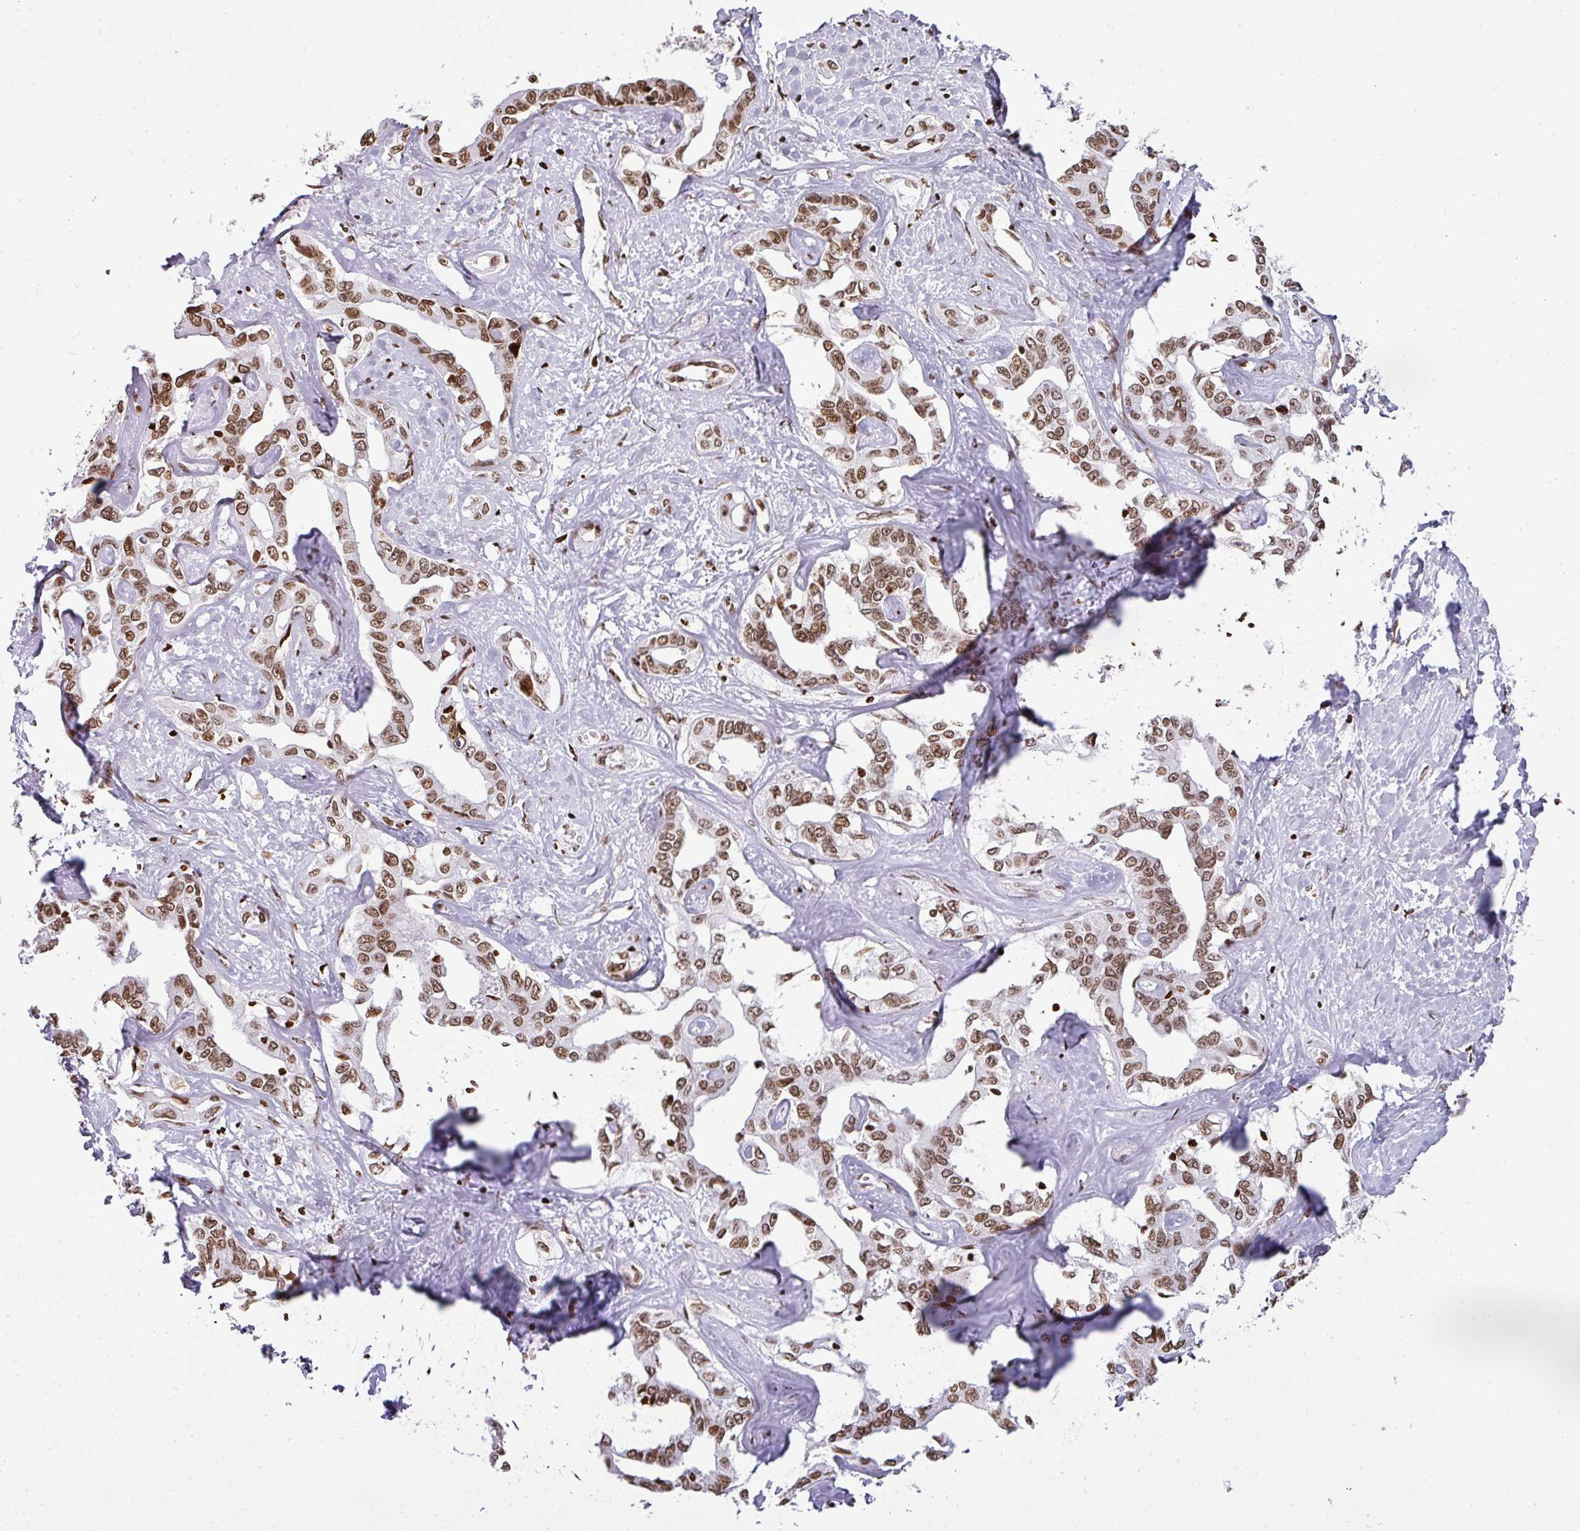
{"staining": {"intensity": "moderate", "quantity": ">75%", "location": "nuclear"}, "tissue": "liver cancer", "cell_type": "Tumor cells", "image_type": "cancer", "snomed": [{"axis": "morphology", "description": "Cholangiocarcinoma"}, {"axis": "topography", "description": "Liver"}], "caption": "Liver cancer (cholangiocarcinoma) tissue demonstrates moderate nuclear expression in about >75% of tumor cells The protein is stained brown, and the nuclei are stained in blue (DAB IHC with brightfield microscopy, high magnification).", "gene": "RASL11A", "patient": {"sex": "male", "age": 59}}